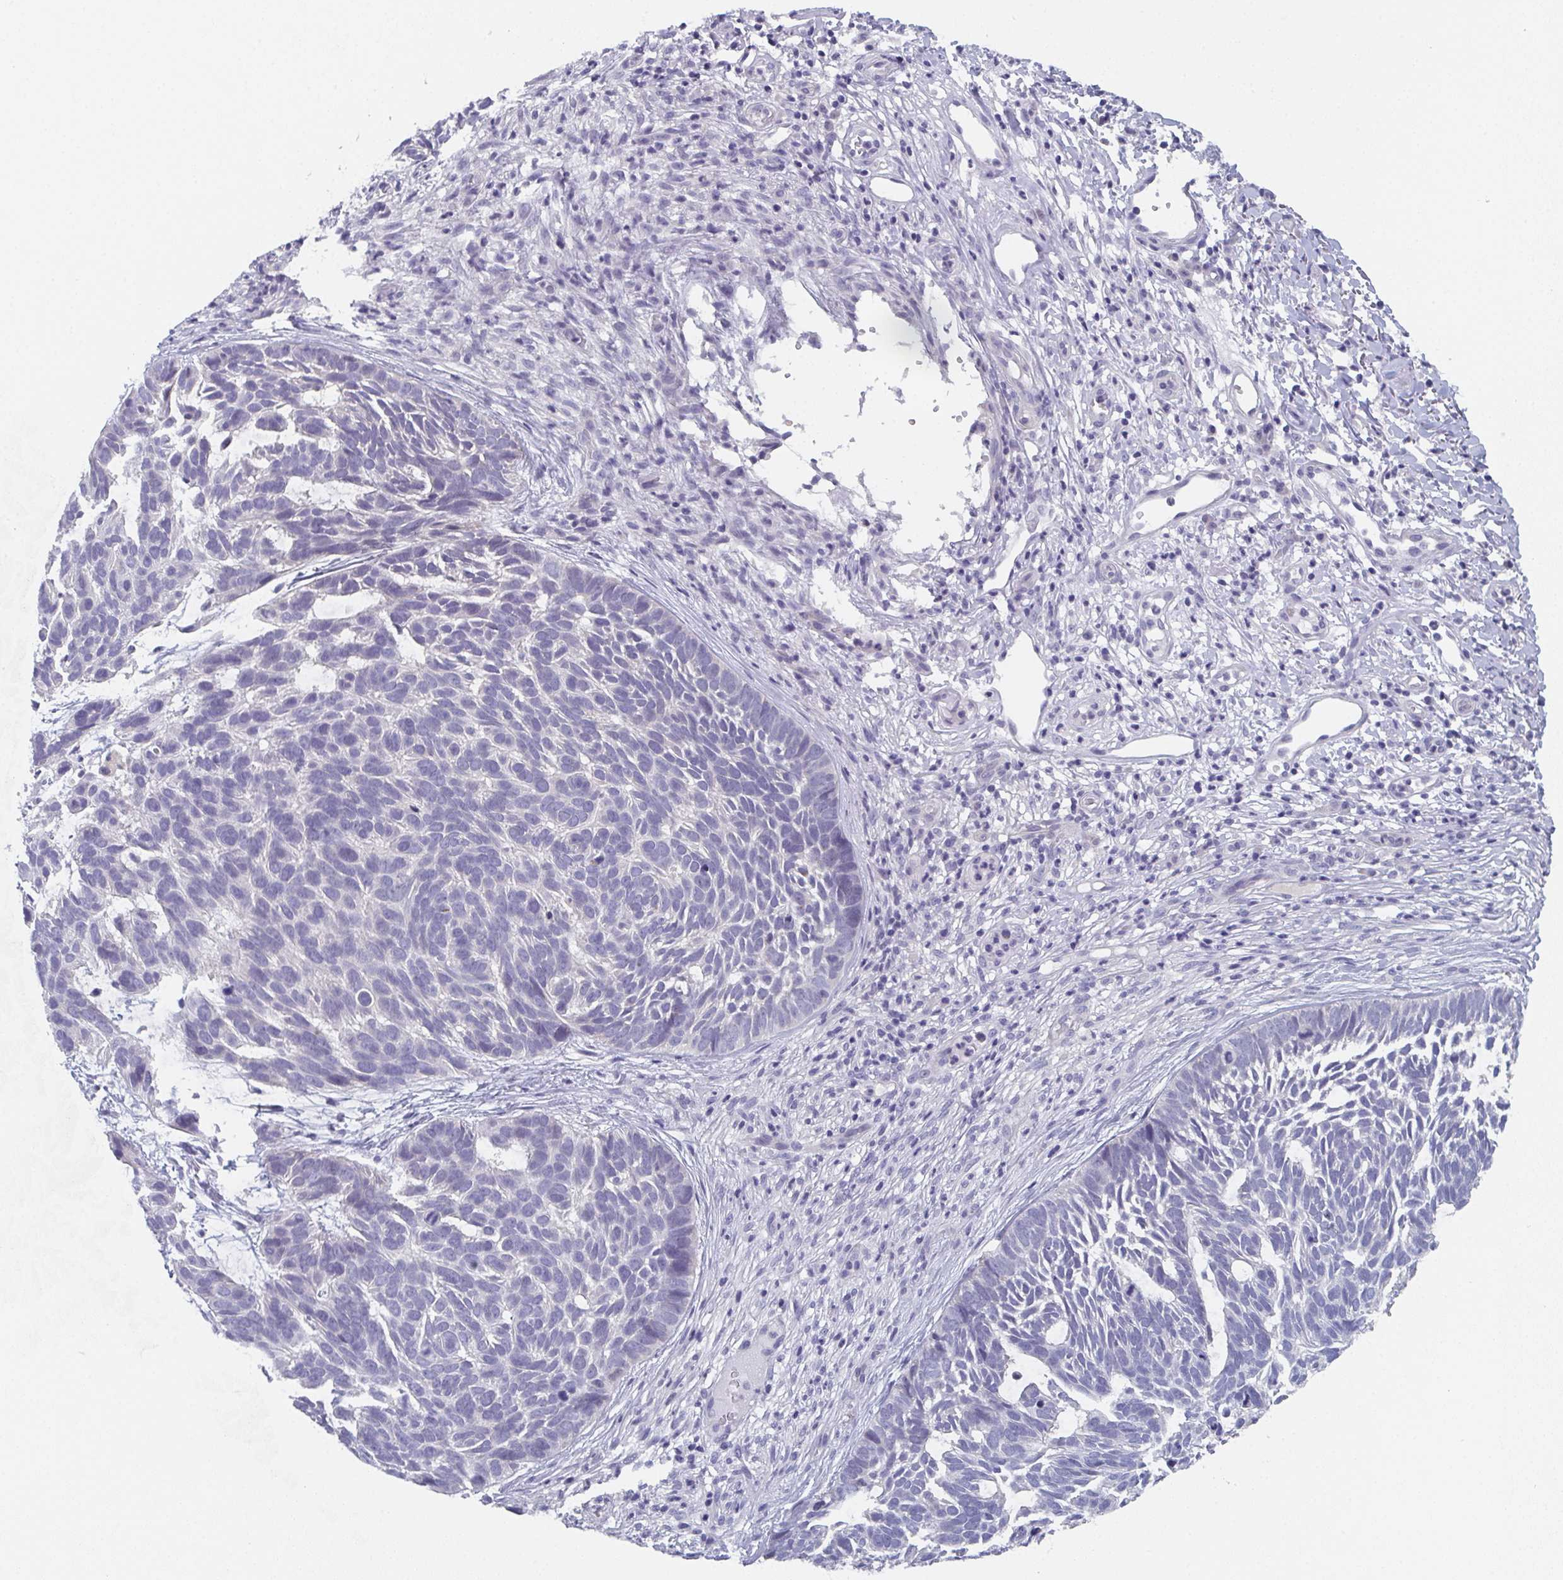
{"staining": {"intensity": "negative", "quantity": "none", "location": "none"}, "tissue": "skin cancer", "cell_type": "Tumor cells", "image_type": "cancer", "snomed": [{"axis": "morphology", "description": "Basal cell carcinoma"}, {"axis": "topography", "description": "Skin"}], "caption": "Skin cancer (basal cell carcinoma) stained for a protein using IHC reveals no staining tumor cells.", "gene": "DYDC2", "patient": {"sex": "male", "age": 78}}